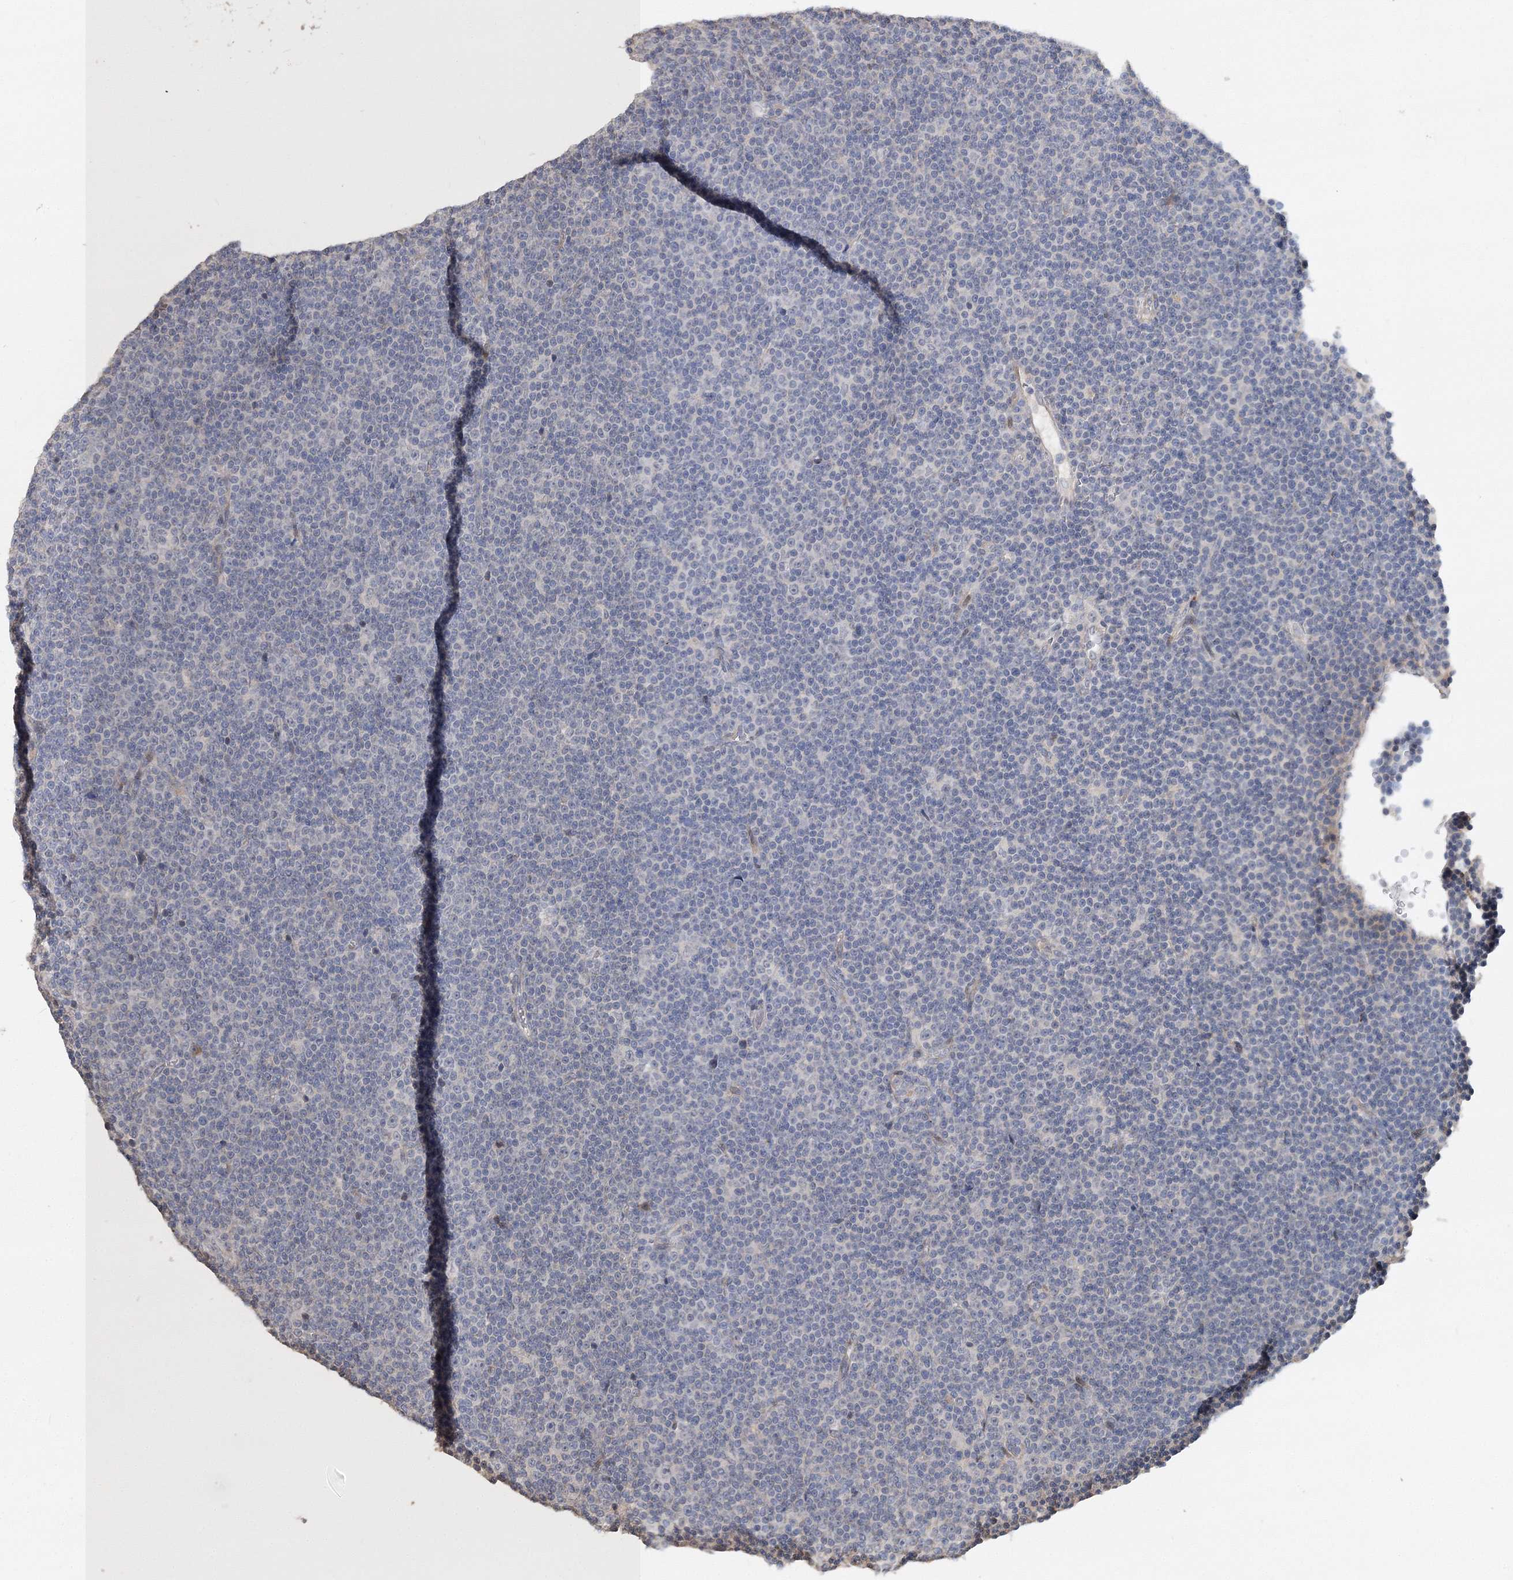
{"staining": {"intensity": "negative", "quantity": "none", "location": "none"}, "tissue": "lymphoma", "cell_type": "Tumor cells", "image_type": "cancer", "snomed": [{"axis": "morphology", "description": "Malignant lymphoma, non-Hodgkin's type, Low grade"}, {"axis": "topography", "description": "Lymph node"}], "caption": "Immunohistochemistry photomicrograph of neoplastic tissue: low-grade malignant lymphoma, non-Hodgkin's type stained with DAB reveals no significant protein positivity in tumor cells.", "gene": "GJB5", "patient": {"sex": "female", "age": 67}}